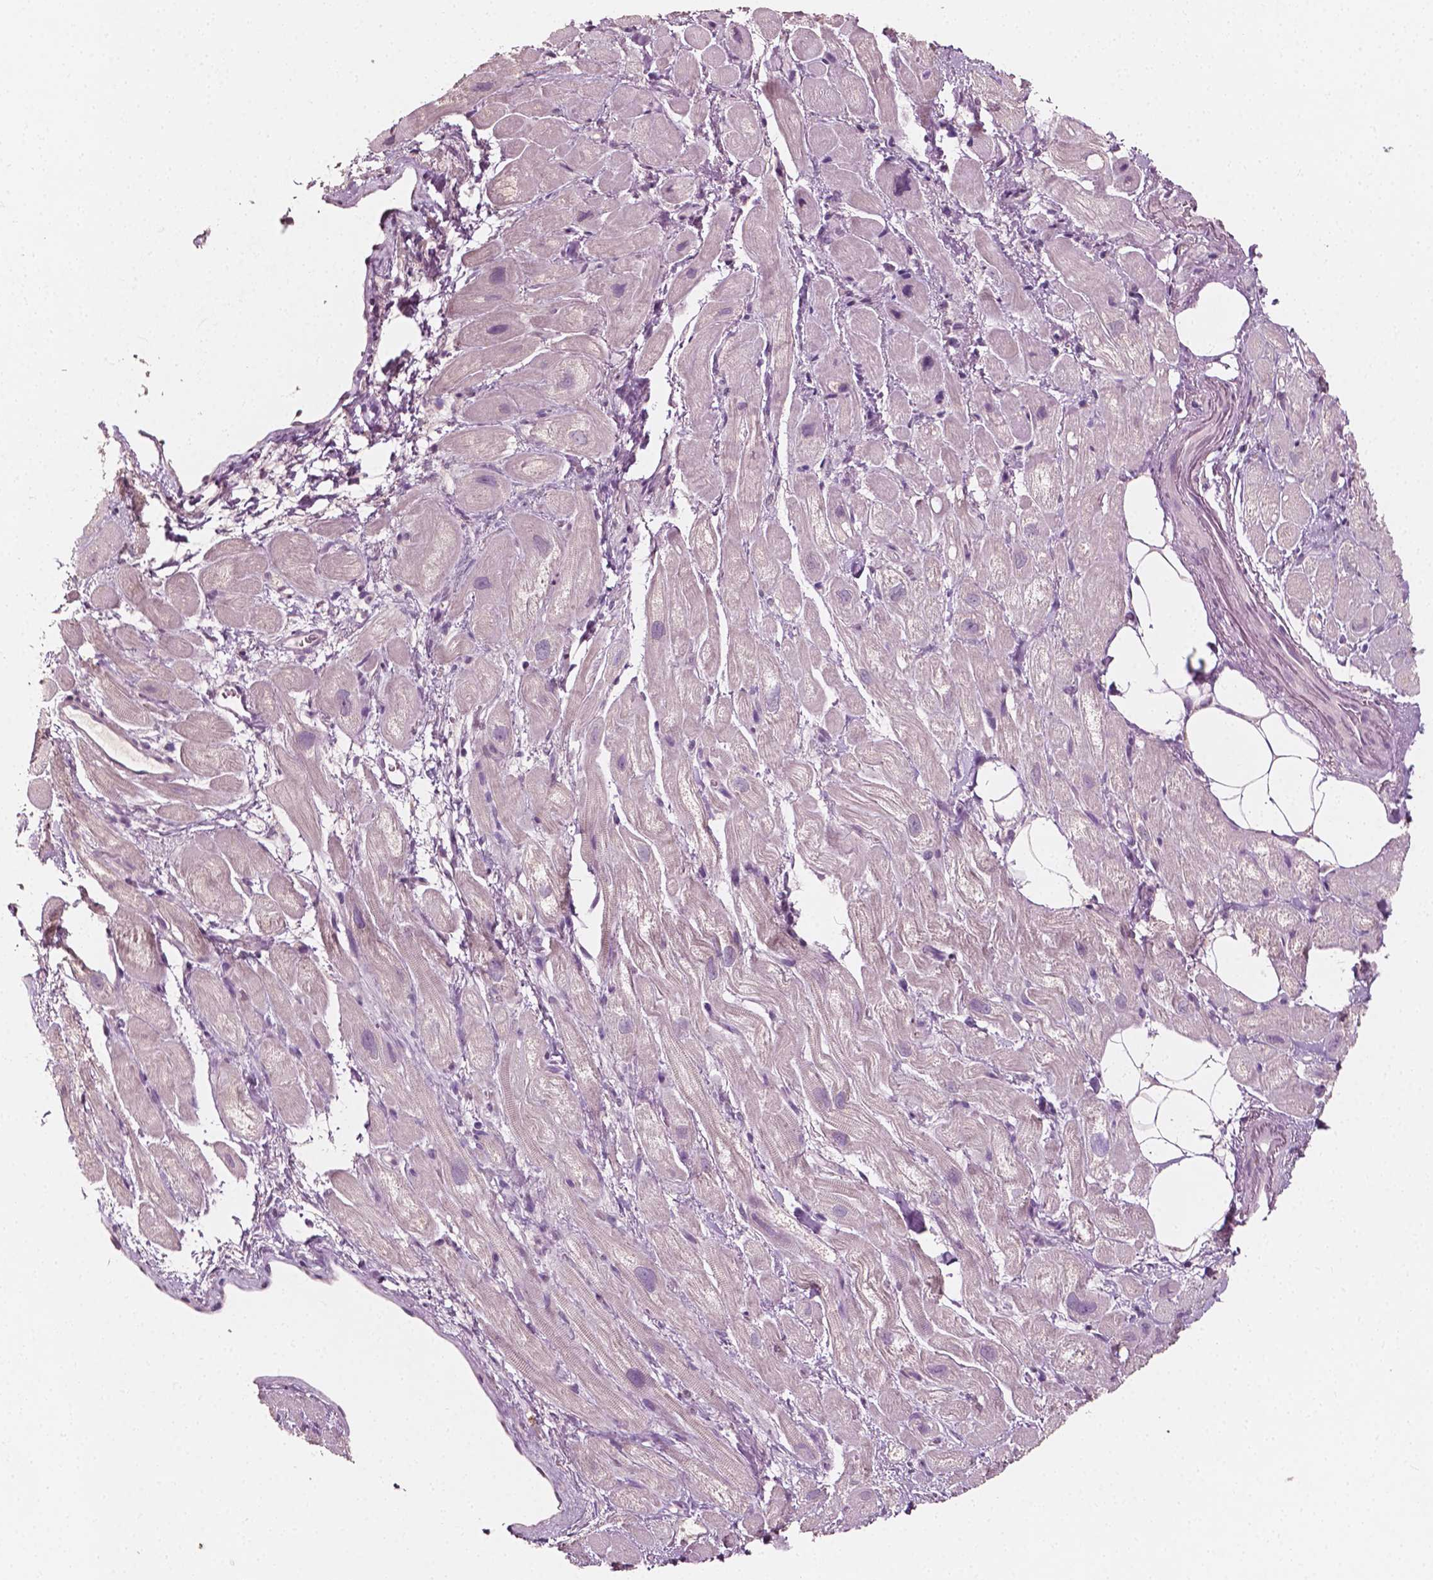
{"staining": {"intensity": "negative", "quantity": "none", "location": "none"}, "tissue": "heart muscle", "cell_type": "Cardiomyocytes", "image_type": "normal", "snomed": [{"axis": "morphology", "description": "Normal tissue, NOS"}, {"axis": "topography", "description": "Heart"}], "caption": "Immunohistochemistry (IHC) photomicrograph of normal heart muscle: human heart muscle stained with DAB (3,3'-diaminobenzidine) exhibits no significant protein staining in cardiomyocytes.", "gene": "PLA2R1", "patient": {"sex": "female", "age": 69}}